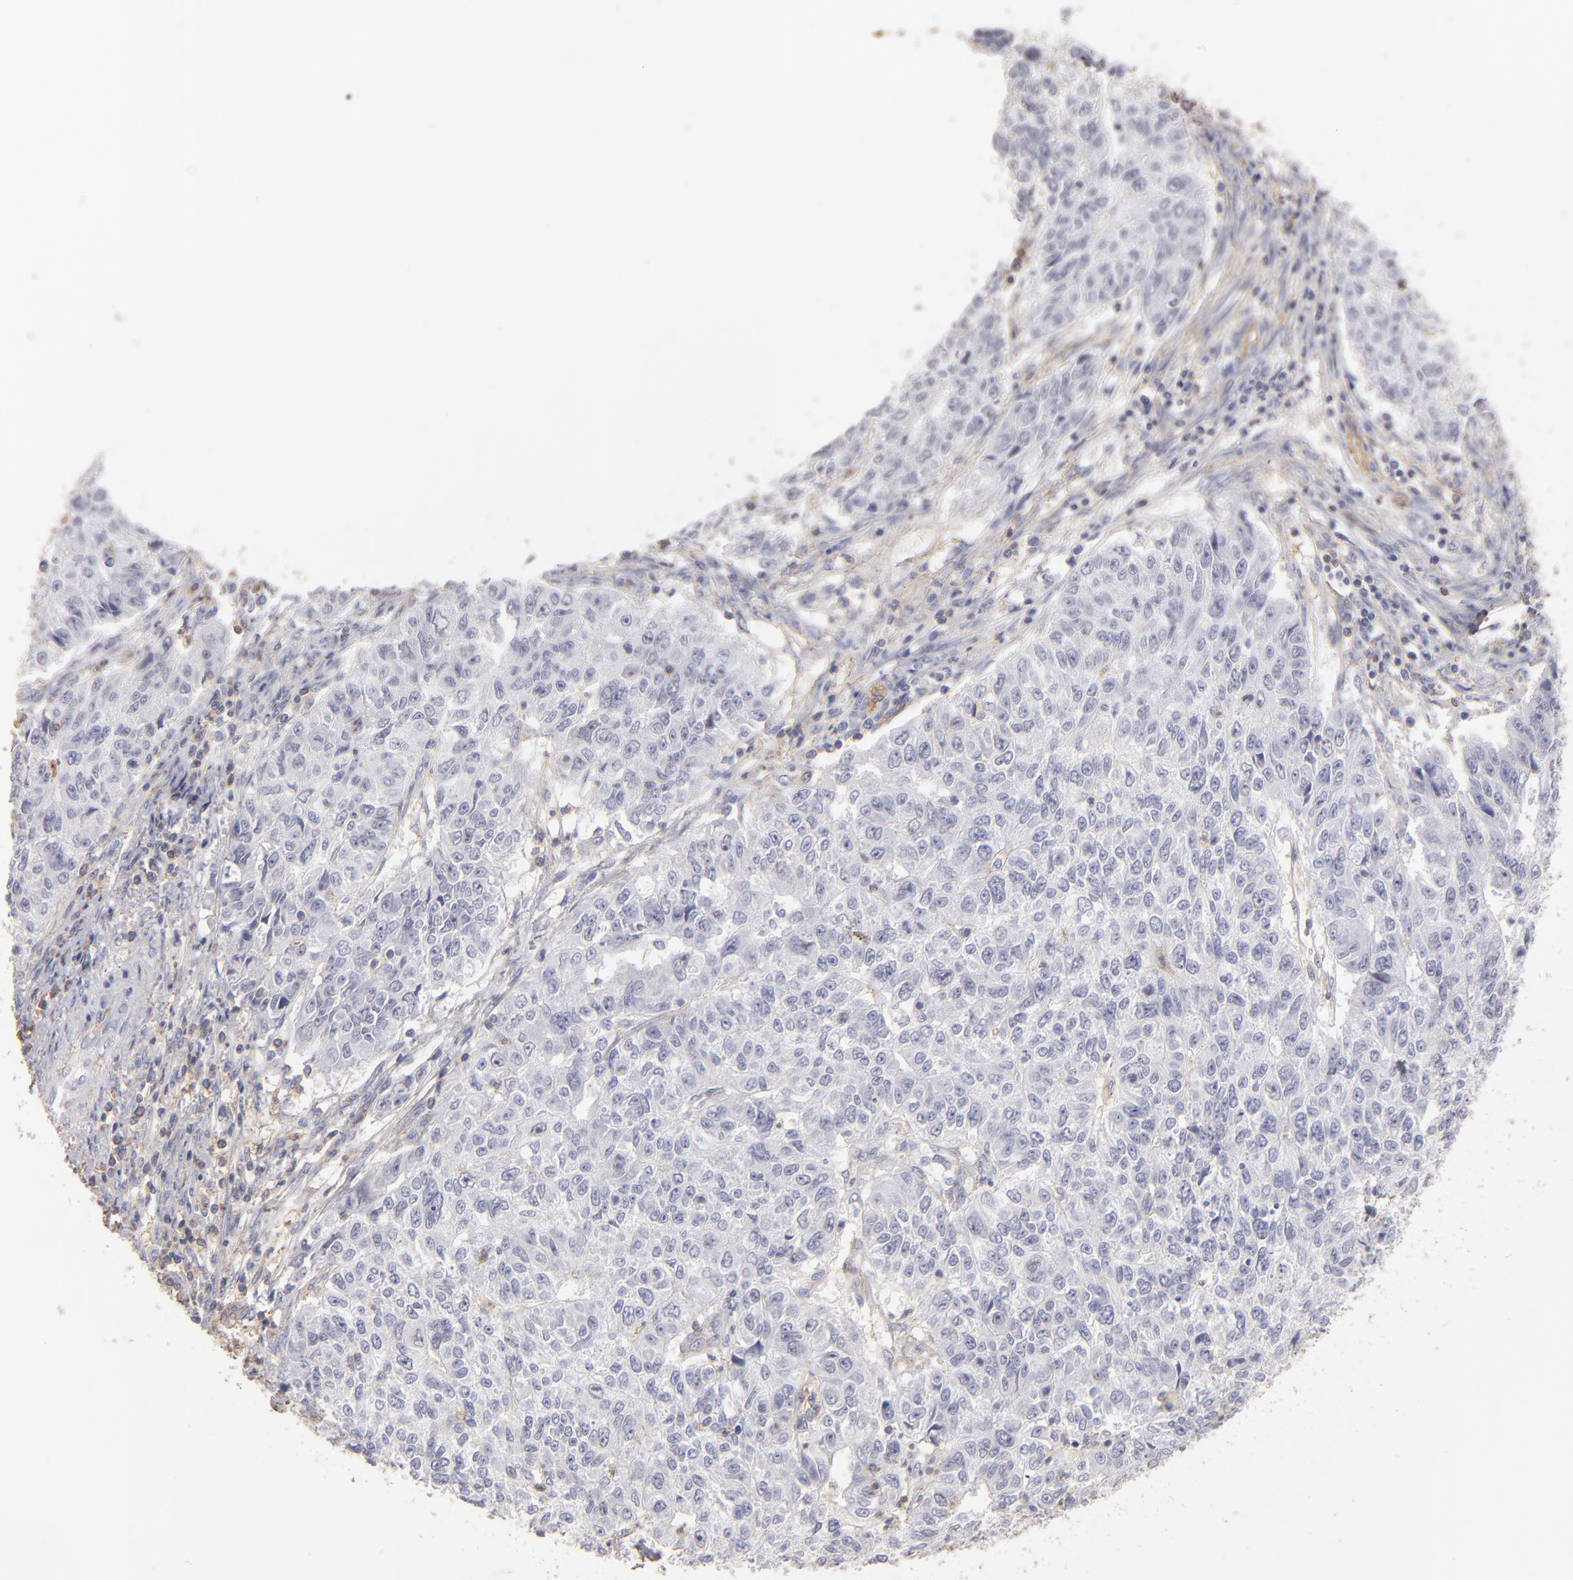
{"staining": {"intensity": "negative", "quantity": "none", "location": "none"}, "tissue": "endometrial cancer", "cell_type": "Tumor cells", "image_type": "cancer", "snomed": [{"axis": "morphology", "description": "Adenocarcinoma, NOS"}, {"axis": "topography", "description": "Endometrium"}], "caption": "High power microscopy image of an immunohistochemistry image of endometrial adenocarcinoma, revealing no significant positivity in tumor cells.", "gene": "ABCB1", "patient": {"sex": "female", "age": 42}}